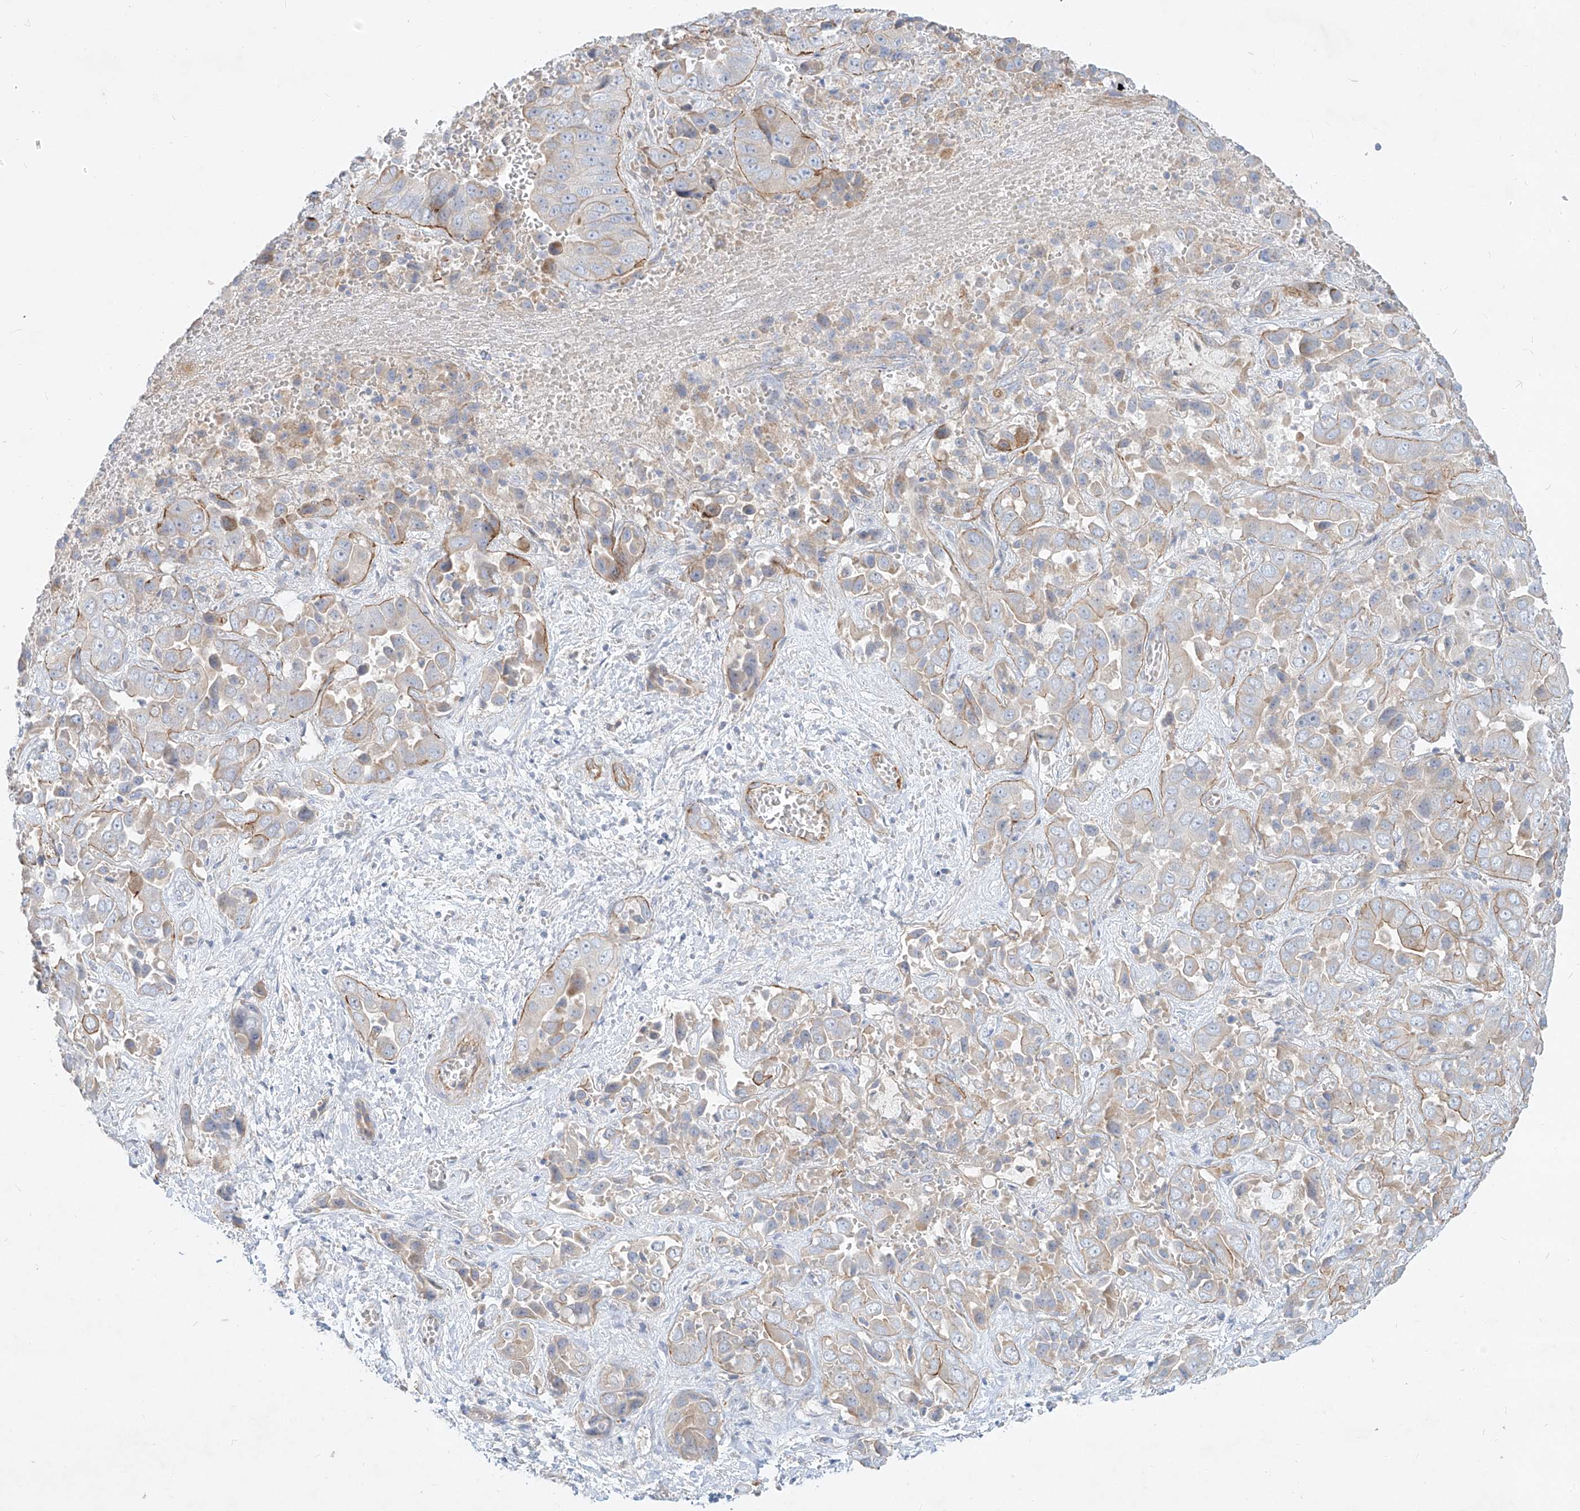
{"staining": {"intensity": "moderate", "quantity": "25%-75%", "location": "cytoplasmic/membranous"}, "tissue": "liver cancer", "cell_type": "Tumor cells", "image_type": "cancer", "snomed": [{"axis": "morphology", "description": "Cholangiocarcinoma"}, {"axis": "topography", "description": "Liver"}], "caption": "Cholangiocarcinoma (liver) stained with DAB immunohistochemistry (IHC) displays medium levels of moderate cytoplasmic/membranous expression in about 25%-75% of tumor cells.", "gene": "AJM1", "patient": {"sex": "female", "age": 52}}